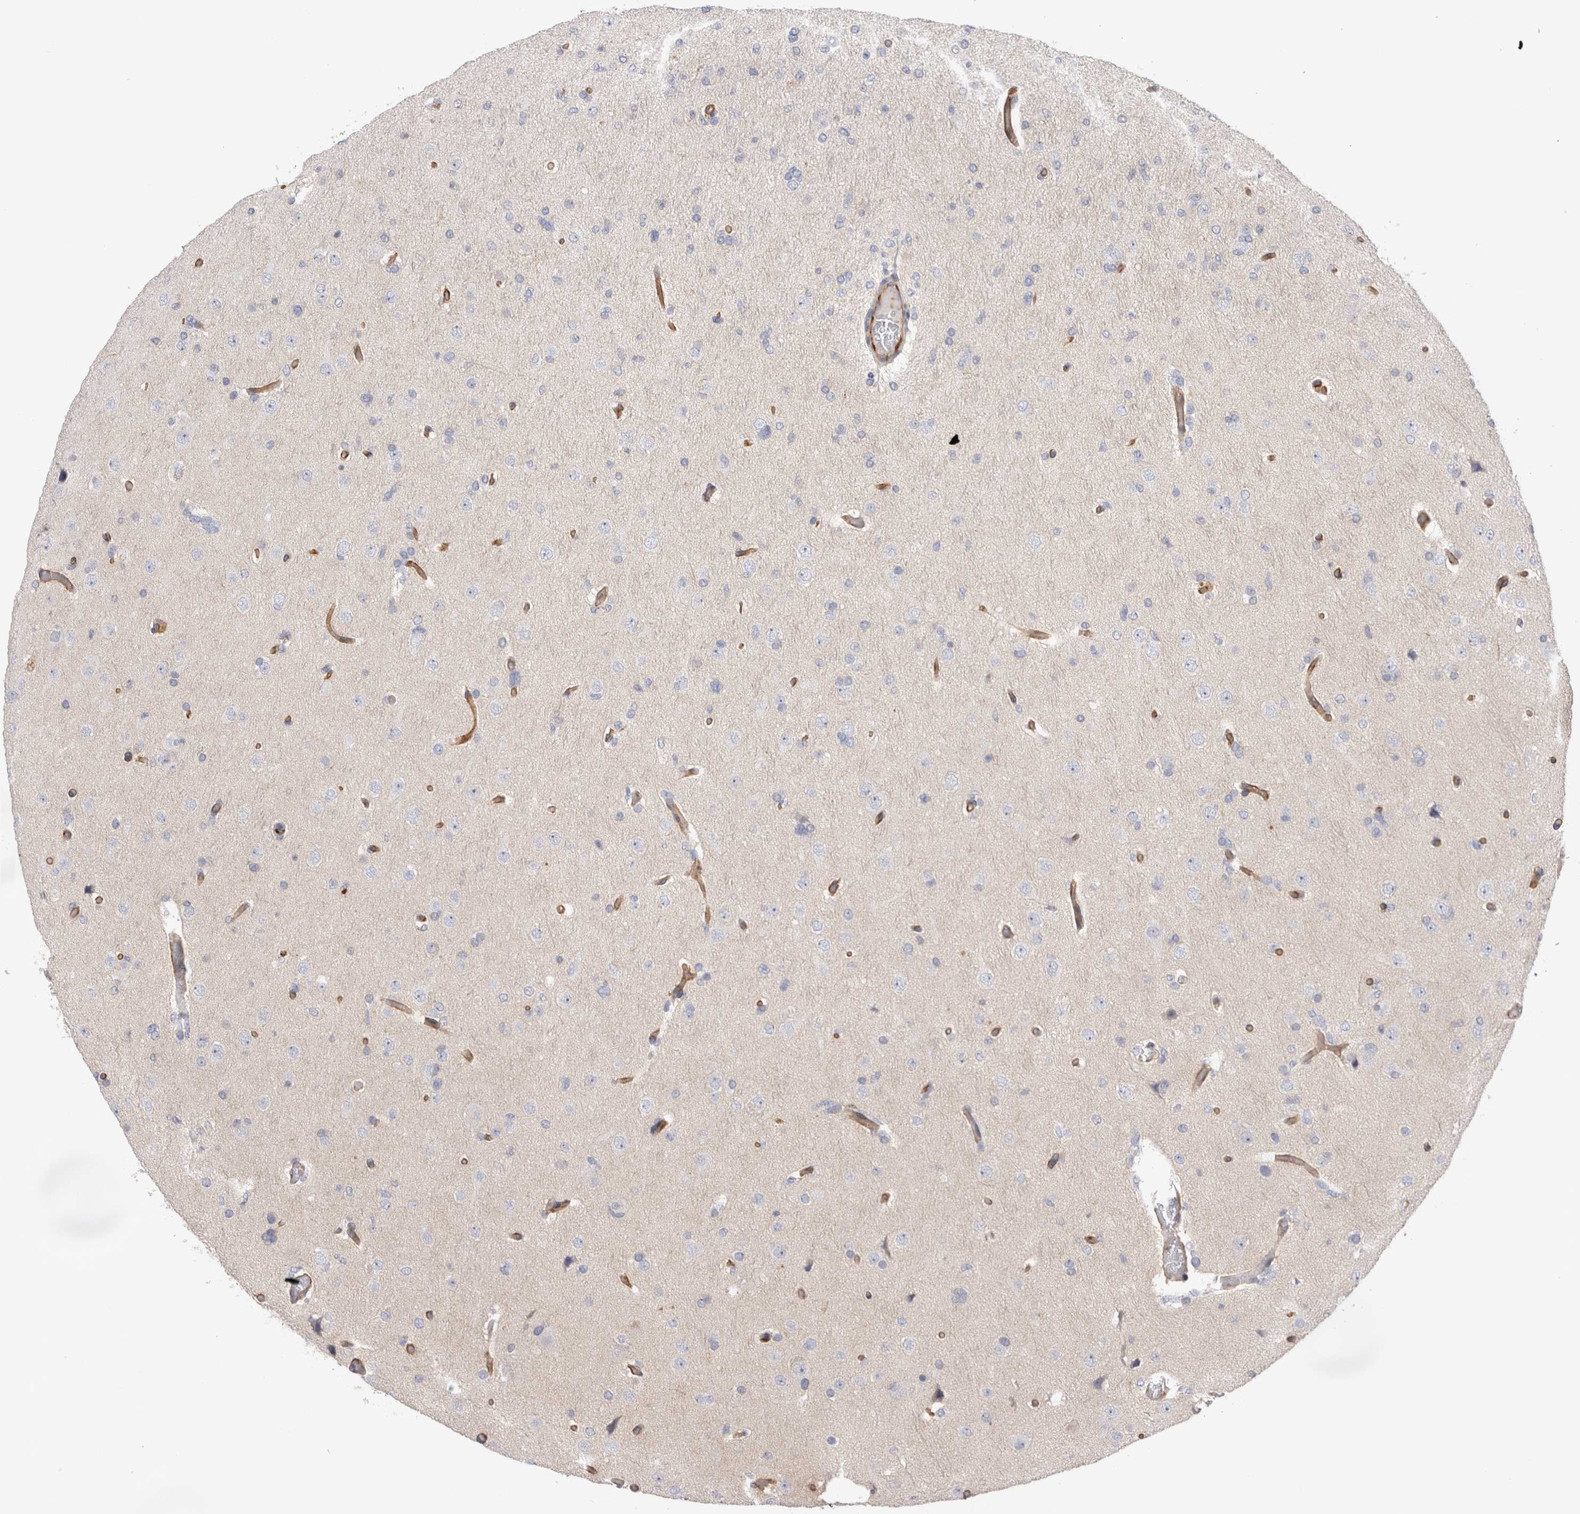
{"staining": {"intensity": "negative", "quantity": "none", "location": "none"}, "tissue": "glioma", "cell_type": "Tumor cells", "image_type": "cancer", "snomed": [{"axis": "morphology", "description": "Glioma, malignant, High grade"}, {"axis": "topography", "description": "Cerebral cortex"}], "caption": "Immunohistochemistry of human glioma exhibits no positivity in tumor cells.", "gene": "BNIP2", "patient": {"sex": "female", "age": 36}}